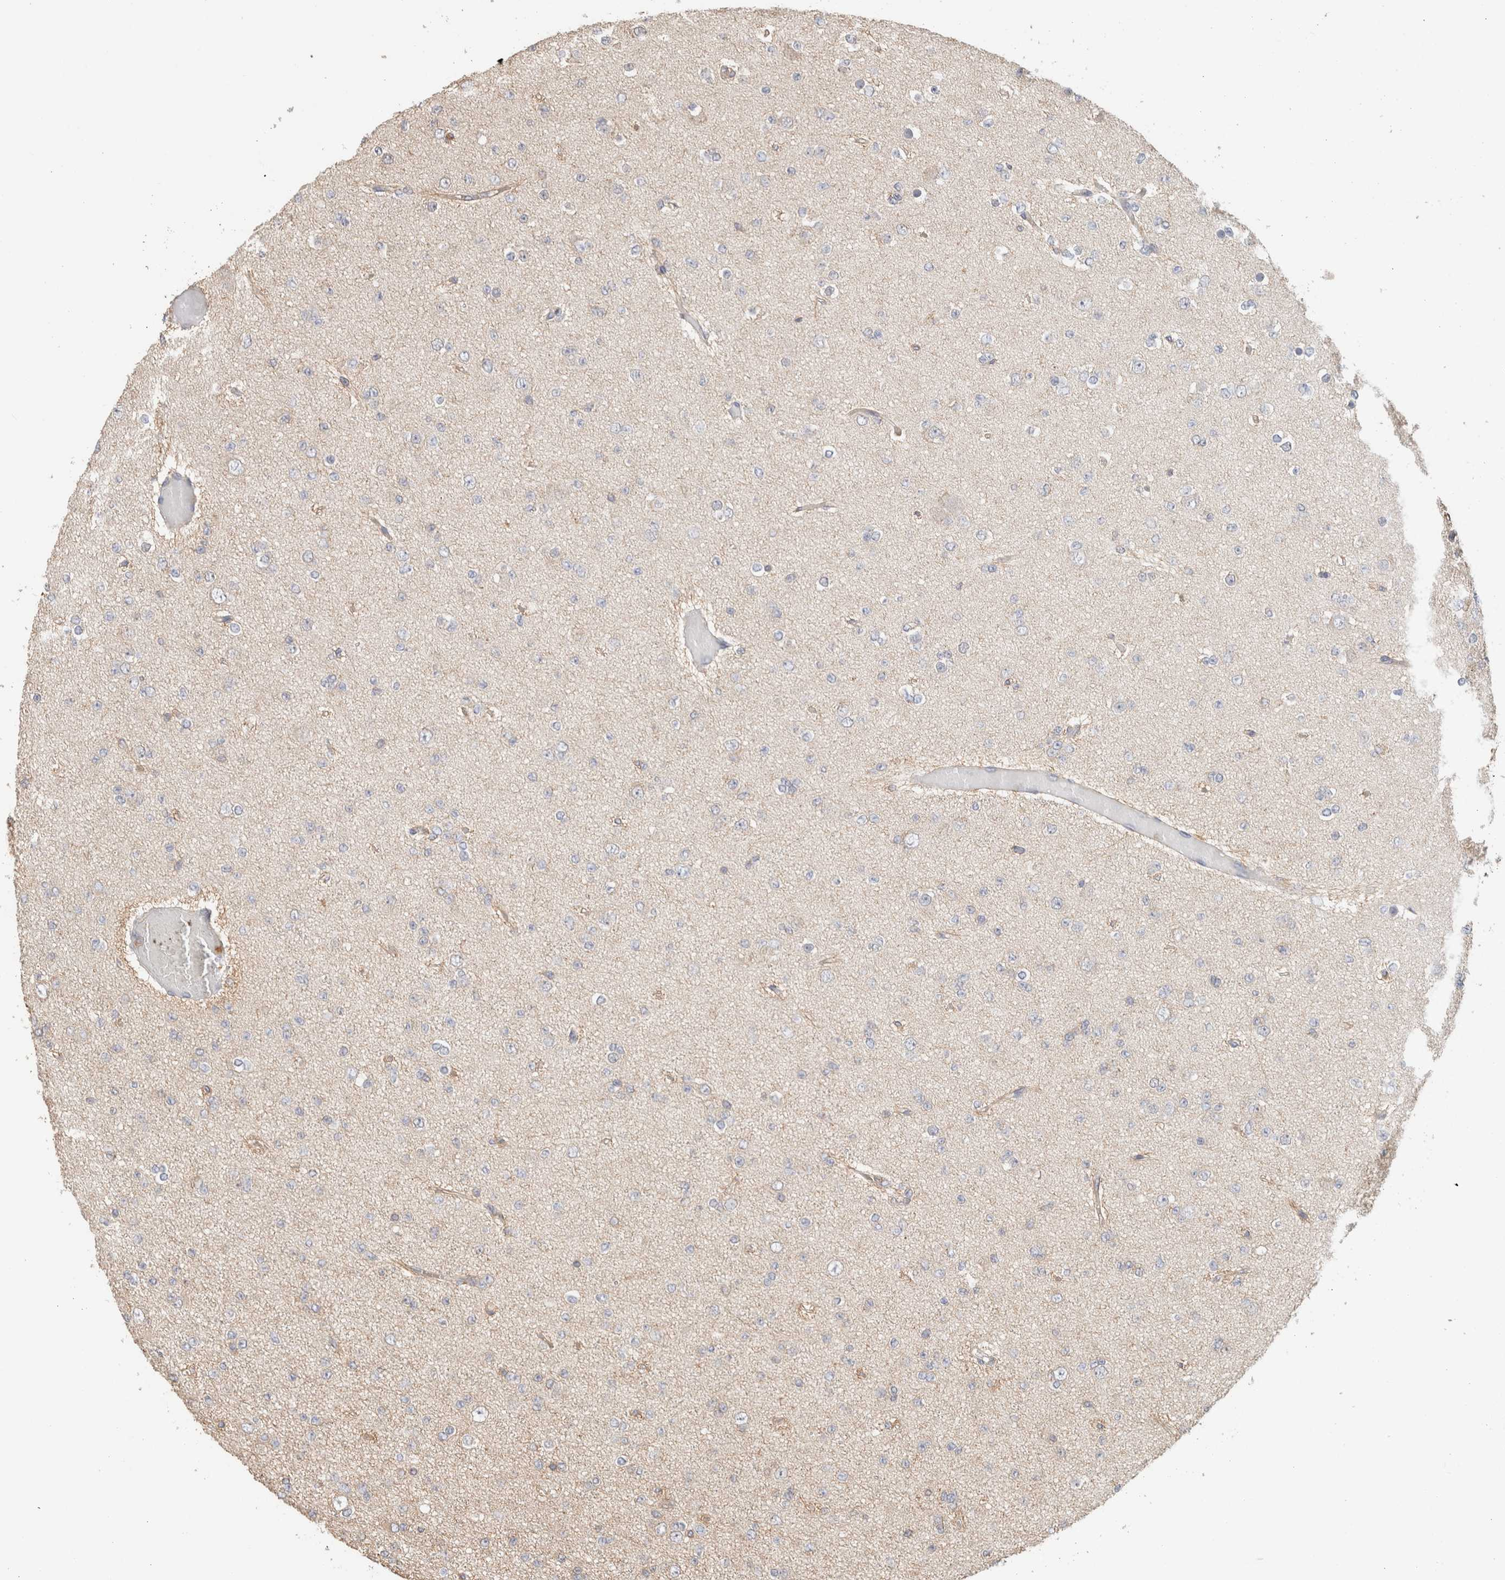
{"staining": {"intensity": "weak", "quantity": "<25%", "location": "cytoplasmic/membranous"}, "tissue": "glioma", "cell_type": "Tumor cells", "image_type": "cancer", "snomed": [{"axis": "morphology", "description": "Glioma, malignant, Low grade"}, {"axis": "topography", "description": "Brain"}], "caption": "The image reveals no staining of tumor cells in malignant glioma (low-grade). (Brightfield microscopy of DAB (3,3'-diaminobenzidine) immunohistochemistry at high magnification).", "gene": "CFAP418", "patient": {"sex": "female", "age": 22}}